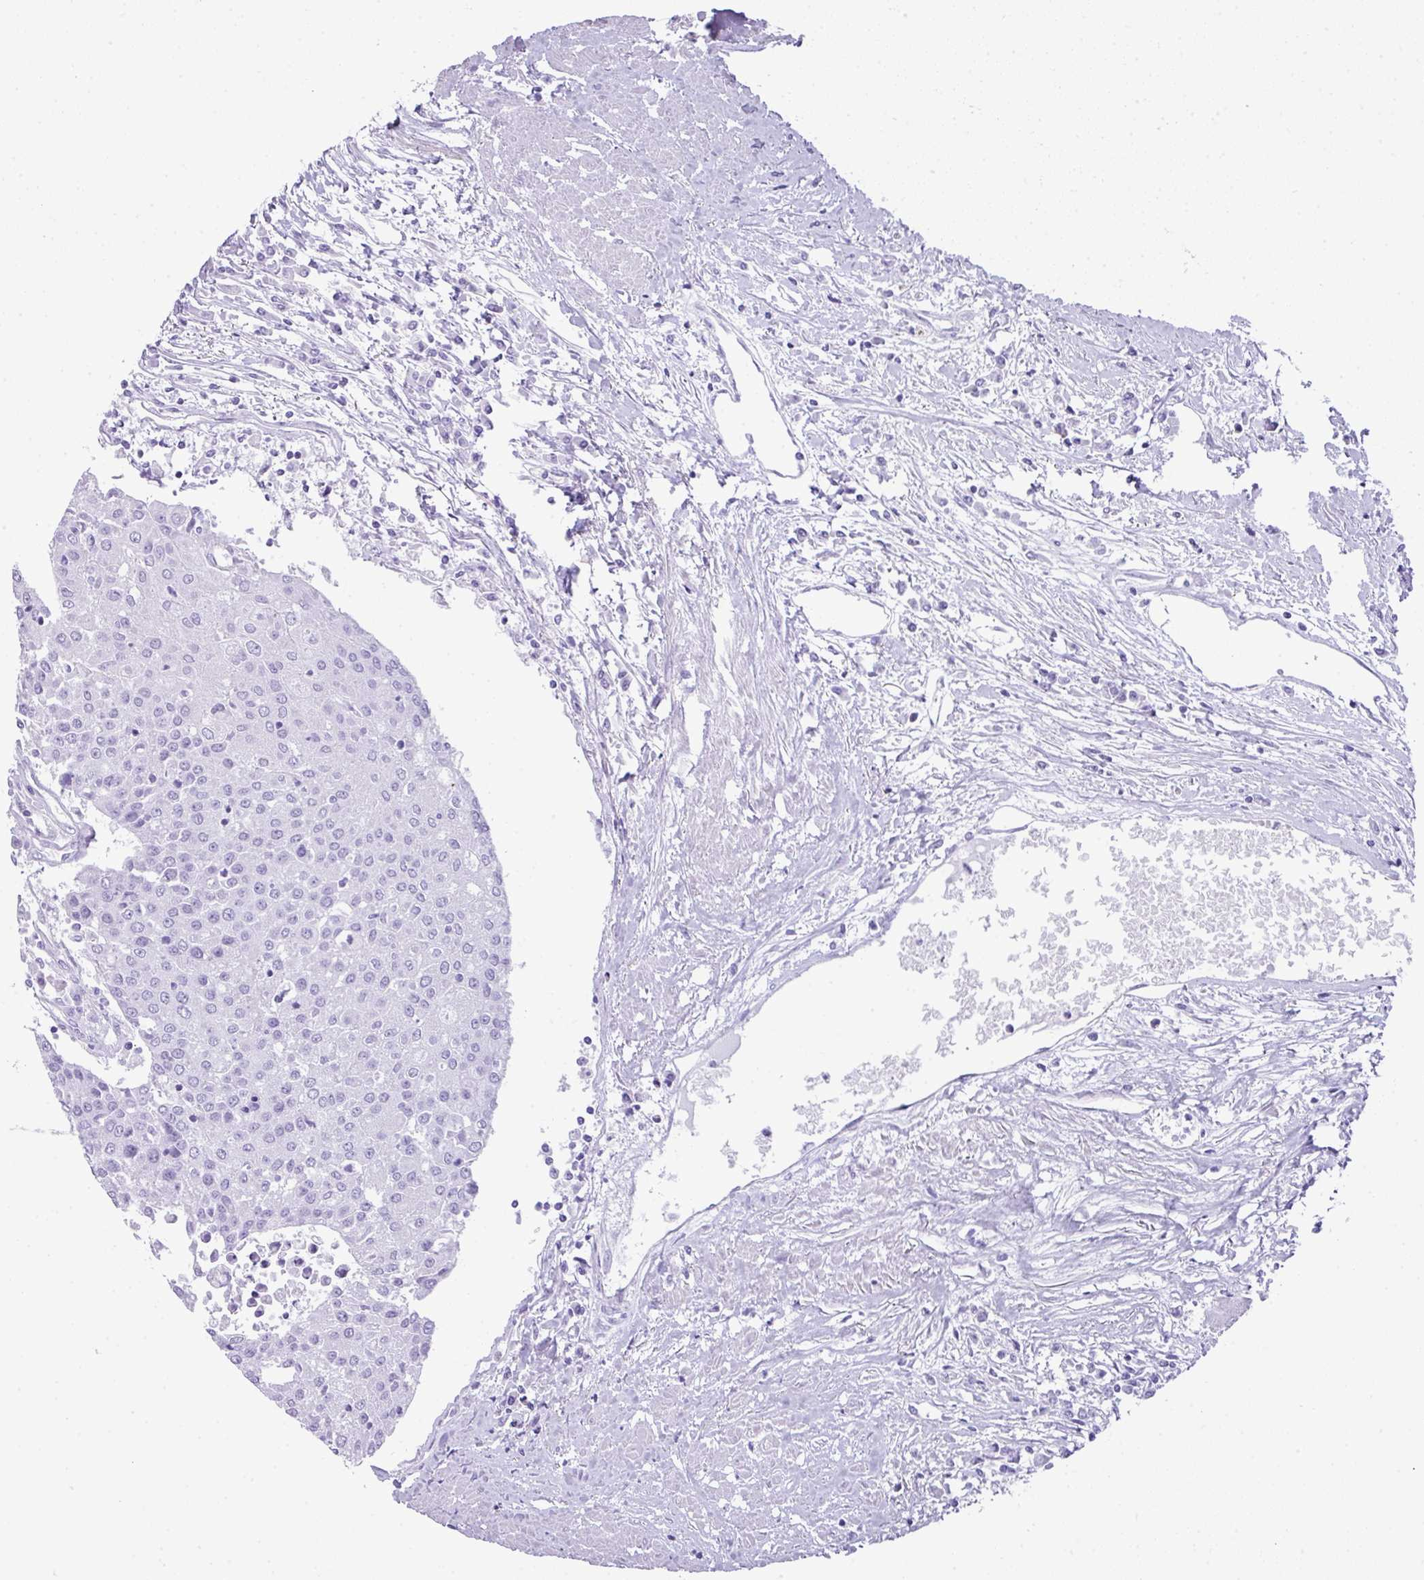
{"staining": {"intensity": "negative", "quantity": "none", "location": "none"}, "tissue": "urothelial cancer", "cell_type": "Tumor cells", "image_type": "cancer", "snomed": [{"axis": "morphology", "description": "Urothelial carcinoma, High grade"}, {"axis": "topography", "description": "Urinary bladder"}], "caption": "Histopathology image shows no significant protein staining in tumor cells of urothelial cancer.", "gene": "TNP1", "patient": {"sex": "female", "age": 85}}